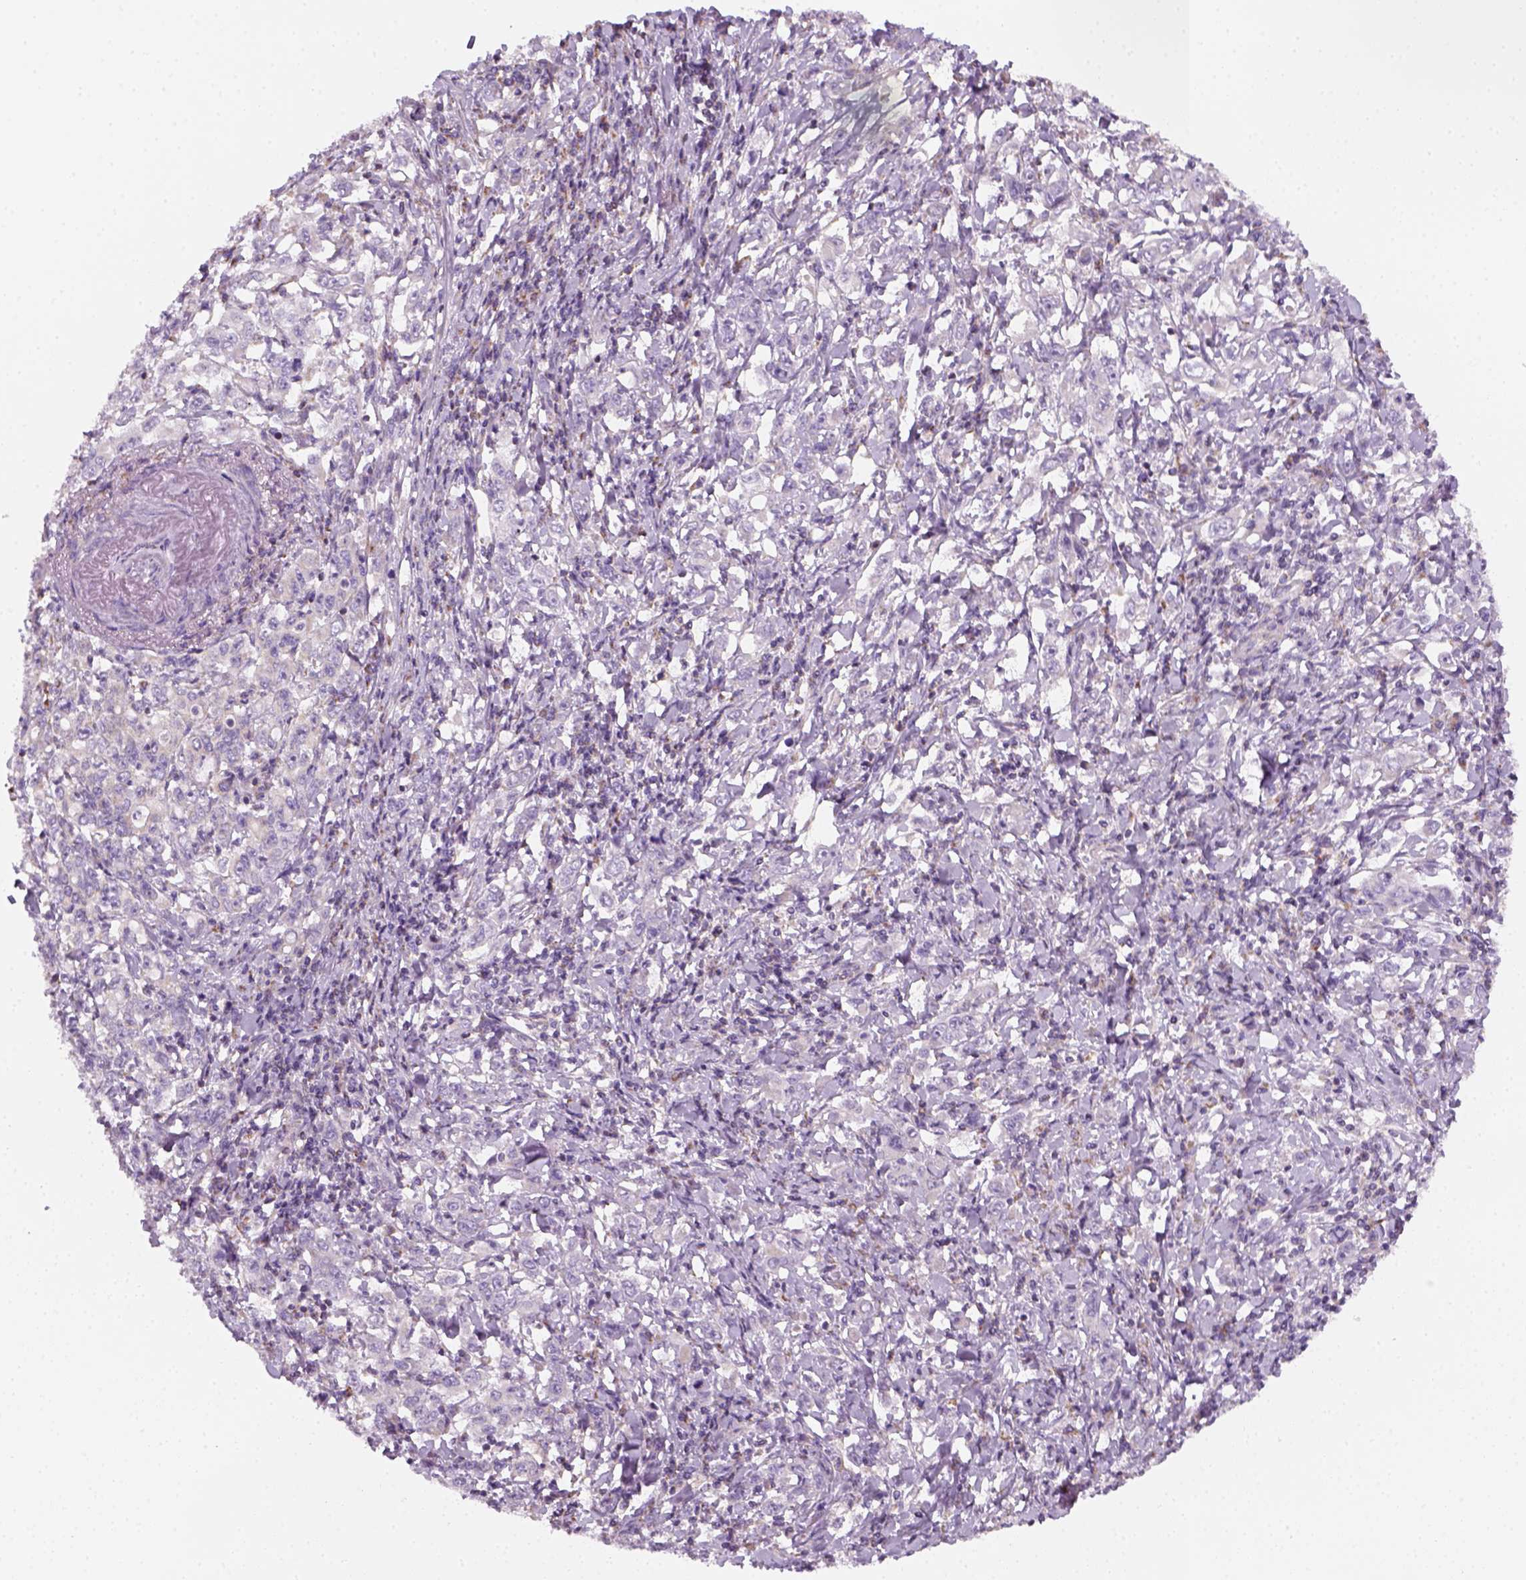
{"staining": {"intensity": "weak", "quantity": "<25%", "location": "cytoplasmic/membranous"}, "tissue": "stomach cancer", "cell_type": "Tumor cells", "image_type": "cancer", "snomed": [{"axis": "morphology", "description": "Adenocarcinoma, NOS"}, {"axis": "topography", "description": "Stomach, lower"}], "caption": "Histopathology image shows no significant protein expression in tumor cells of adenocarcinoma (stomach).", "gene": "AWAT2", "patient": {"sex": "female", "age": 72}}